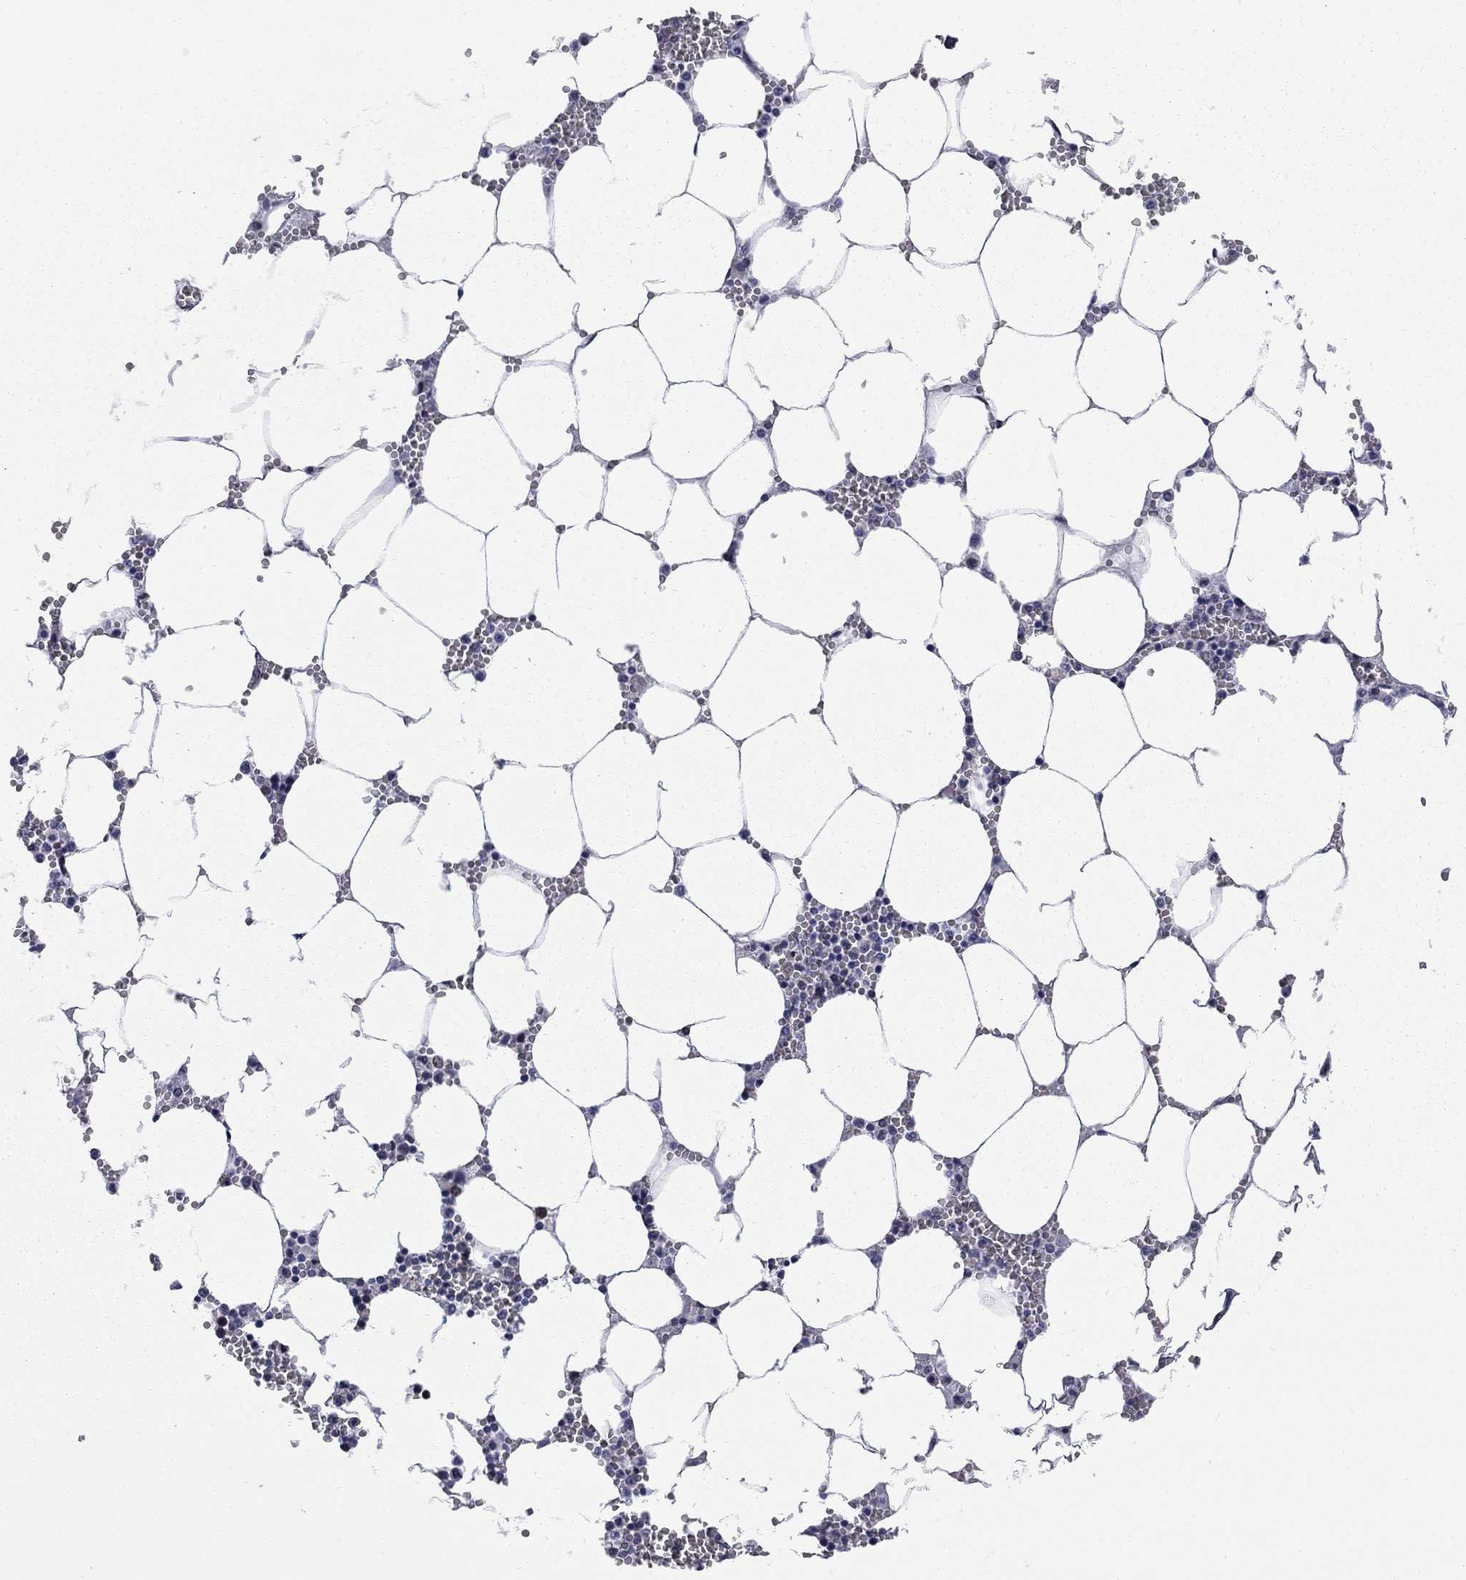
{"staining": {"intensity": "negative", "quantity": "none", "location": "none"}, "tissue": "bone marrow", "cell_type": "Hematopoietic cells", "image_type": "normal", "snomed": [{"axis": "morphology", "description": "Normal tissue, NOS"}, {"axis": "topography", "description": "Bone marrow"}], "caption": "Hematopoietic cells are negative for brown protein staining in normal bone marrow. (DAB (3,3'-diaminobenzidine) immunohistochemistry visualized using brightfield microscopy, high magnification).", "gene": "ENSG00000255639", "patient": {"sex": "female", "age": 64}}